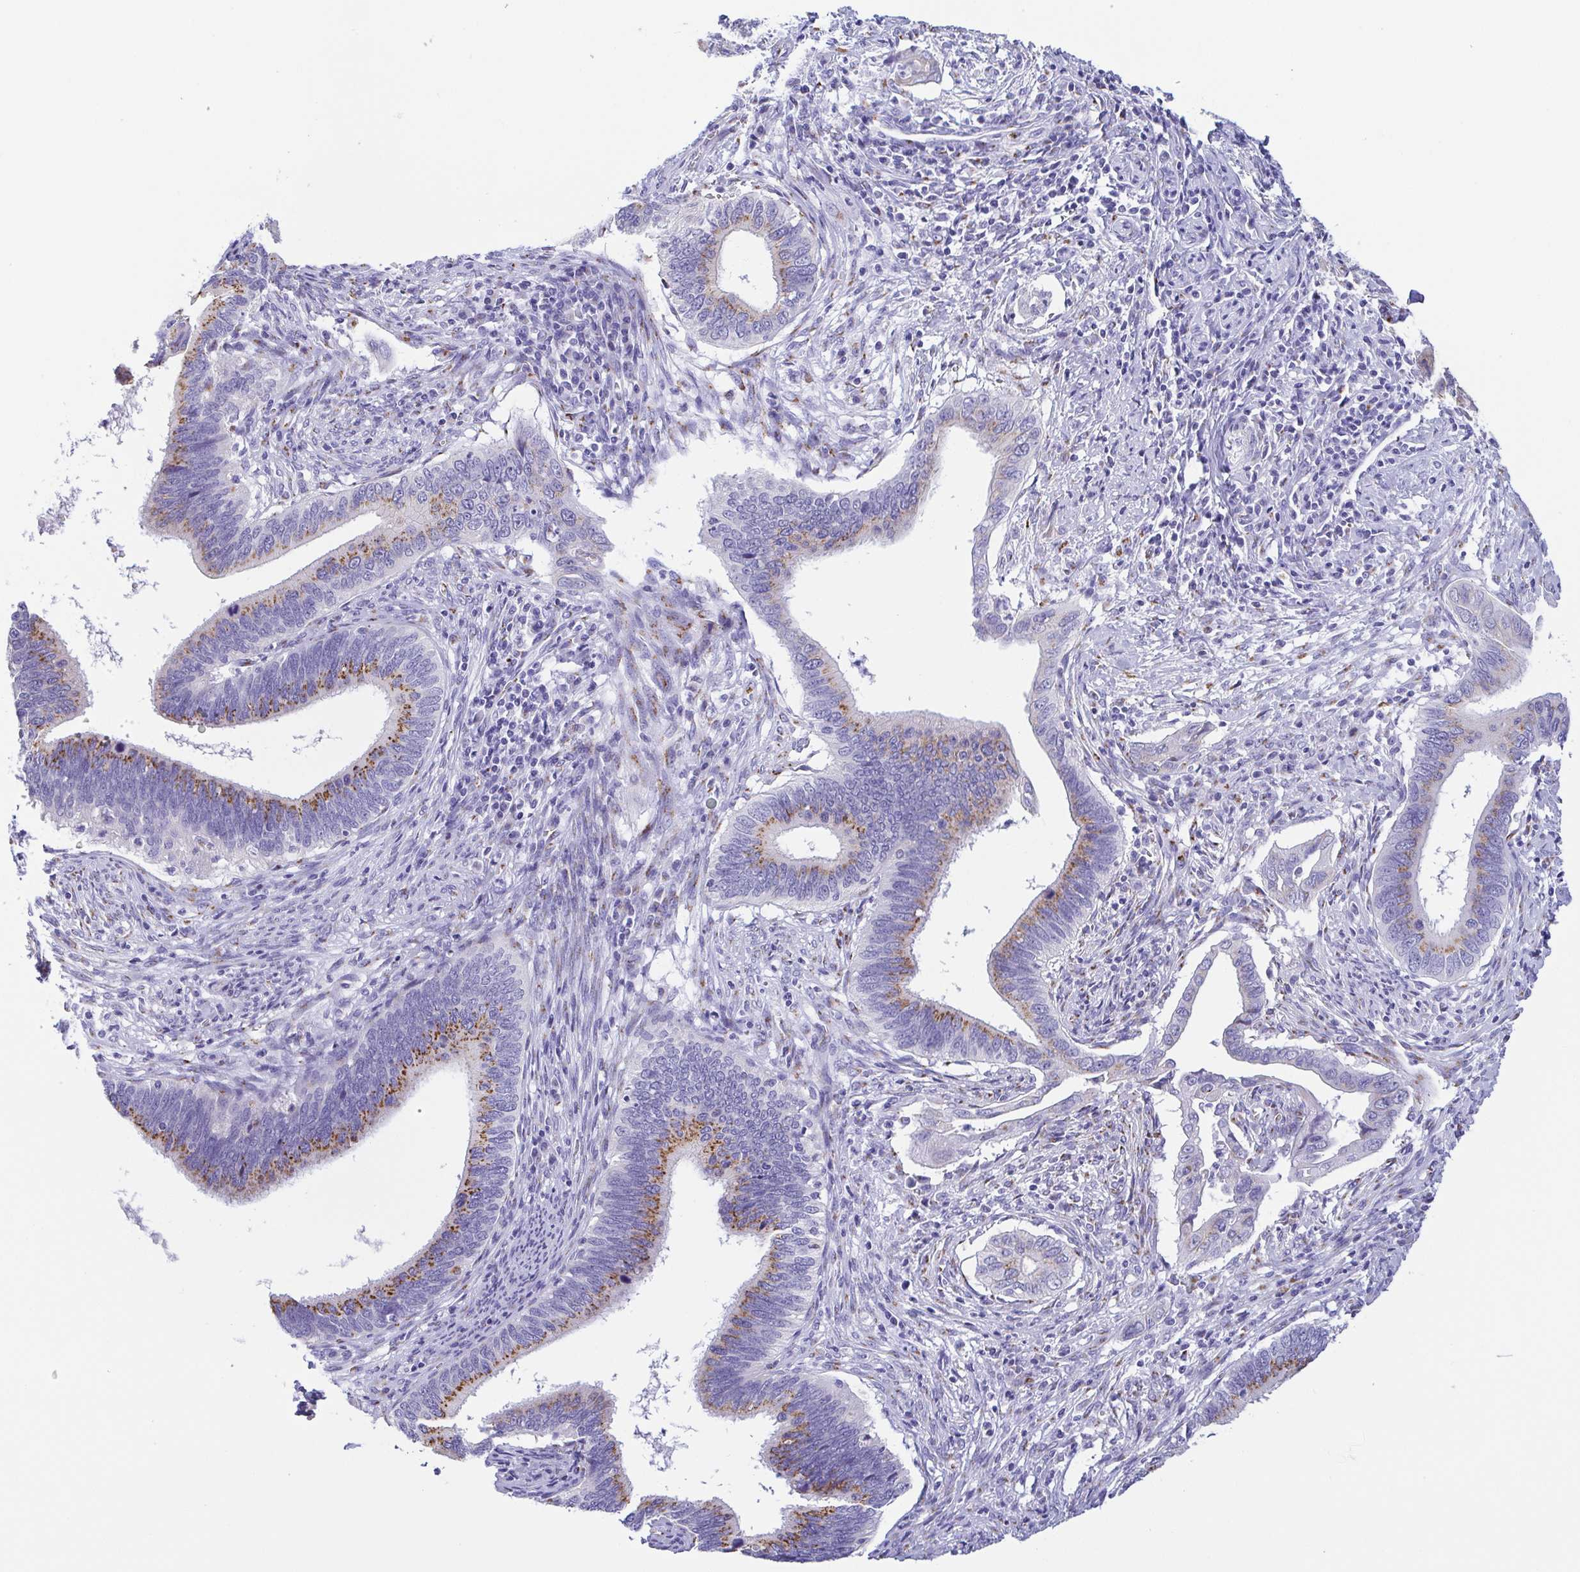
{"staining": {"intensity": "moderate", "quantity": ">75%", "location": "cytoplasmic/membranous"}, "tissue": "cervical cancer", "cell_type": "Tumor cells", "image_type": "cancer", "snomed": [{"axis": "morphology", "description": "Adenocarcinoma, NOS"}, {"axis": "topography", "description": "Cervix"}], "caption": "Protein analysis of cervical adenocarcinoma tissue reveals moderate cytoplasmic/membranous positivity in about >75% of tumor cells. The staining was performed using DAB (3,3'-diaminobenzidine), with brown indicating positive protein expression. Nuclei are stained blue with hematoxylin.", "gene": "SULT1B1", "patient": {"sex": "female", "age": 42}}